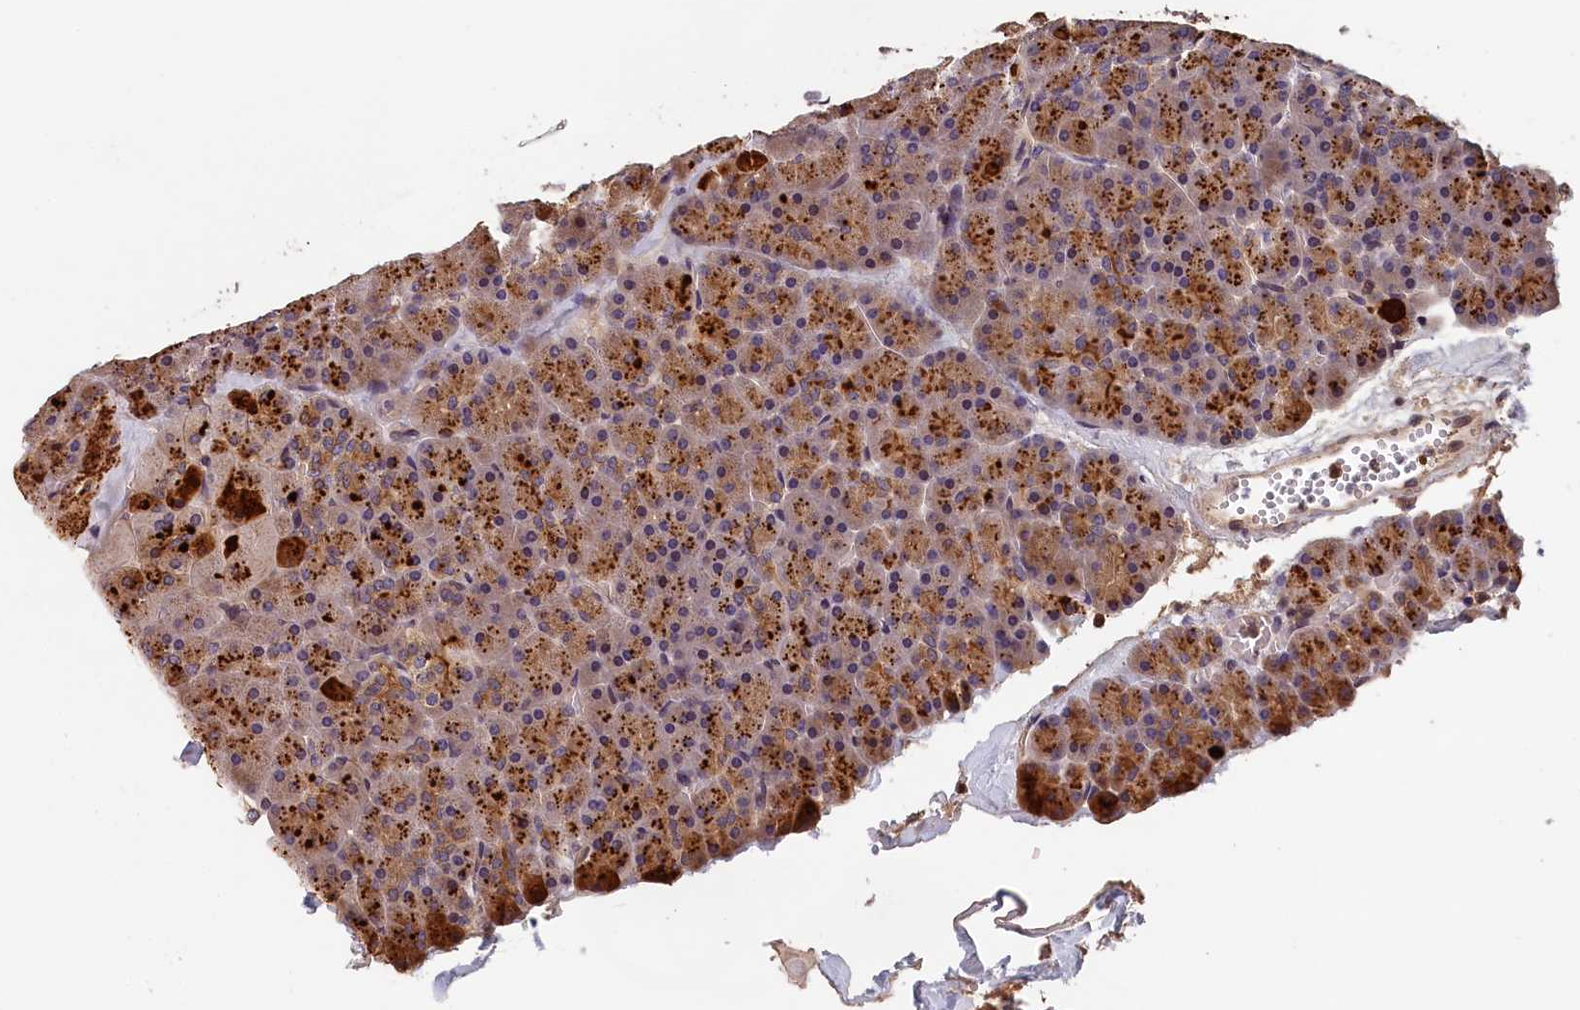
{"staining": {"intensity": "strong", "quantity": ">75%", "location": "cytoplasmic/membranous"}, "tissue": "pancreas", "cell_type": "Exocrine glandular cells", "image_type": "normal", "snomed": [{"axis": "morphology", "description": "Normal tissue, NOS"}, {"axis": "topography", "description": "Pancreas"}], "caption": "An immunohistochemistry micrograph of unremarkable tissue is shown. Protein staining in brown labels strong cytoplasmic/membranous positivity in pancreas within exocrine glandular cells. The staining was performed using DAB, with brown indicating positive protein expression. Nuclei are stained blue with hematoxylin.", "gene": "TMEM116", "patient": {"sex": "male", "age": 36}}